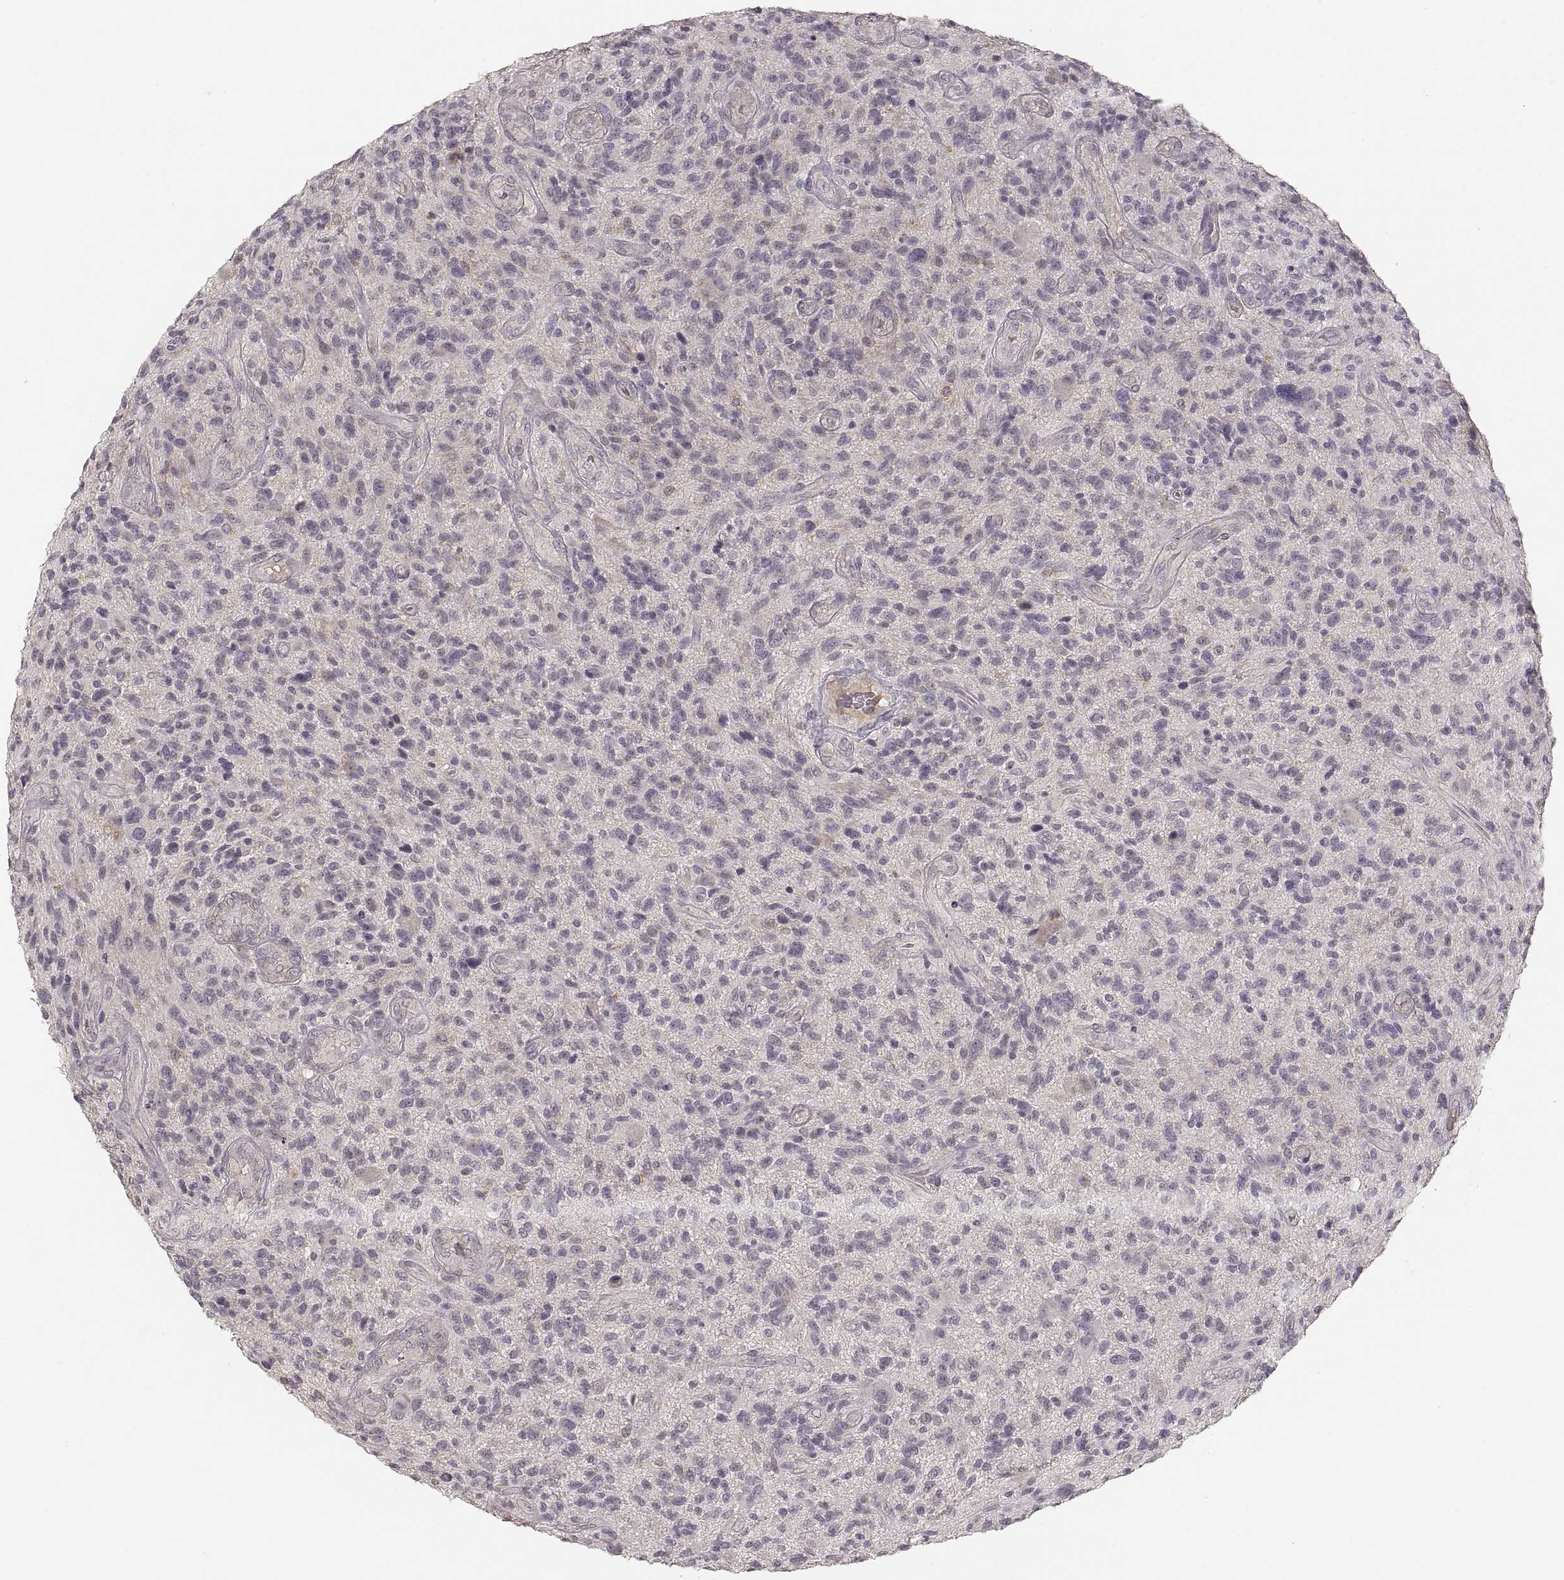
{"staining": {"intensity": "negative", "quantity": "none", "location": "none"}, "tissue": "glioma", "cell_type": "Tumor cells", "image_type": "cancer", "snomed": [{"axis": "morphology", "description": "Glioma, malignant, High grade"}, {"axis": "topography", "description": "Brain"}], "caption": "DAB (3,3'-diaminobenzidine) immunohistochemical staining of malignant glioma (high-grade) demonstrates no significant expression in tumor cells.", "gene": "LAMC2", "patient": {"sex": "male", "age": 47}}